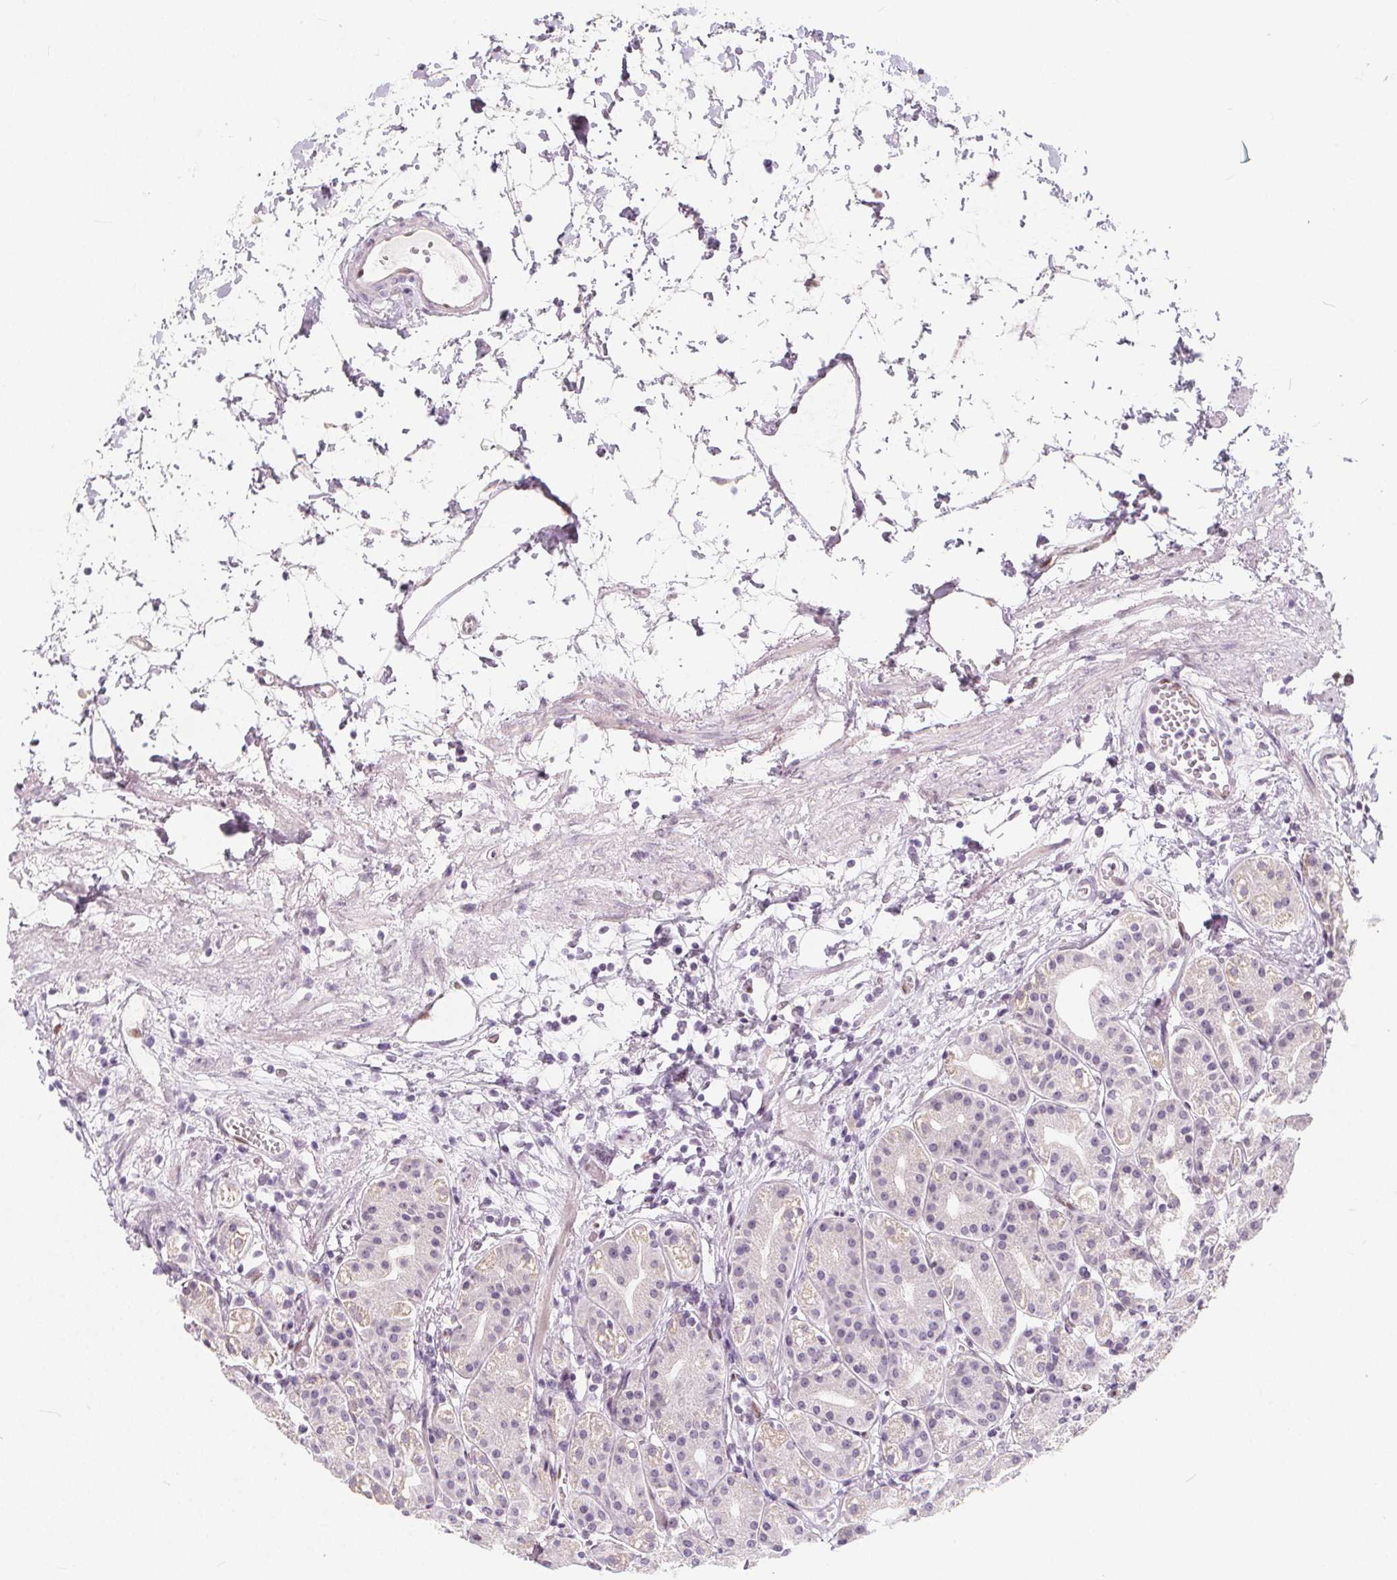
{"staining": {"intensity": "weak", "quantity": "25%-75%", "location": "cytoplasmic/membranous"}, "tissue": "stomach", "cell_type": "Glandular cells", "image_type": "normal", "snomed": [{"axis": "morphology", "description": "Normal tissue, NOS"}, {"axis": "topography", "description": "Skeletal muscle"}, {"axis": "topography", "description": "Stomach"}], "caption": "IHC (DAB) staining of unremarkable stomach shows weak cytoplasmic/membranous protein positivity in approximately 25%-75% of glandular cells.", "gene": "DRC3", "patient": {"sex": "female", "age": 57}}